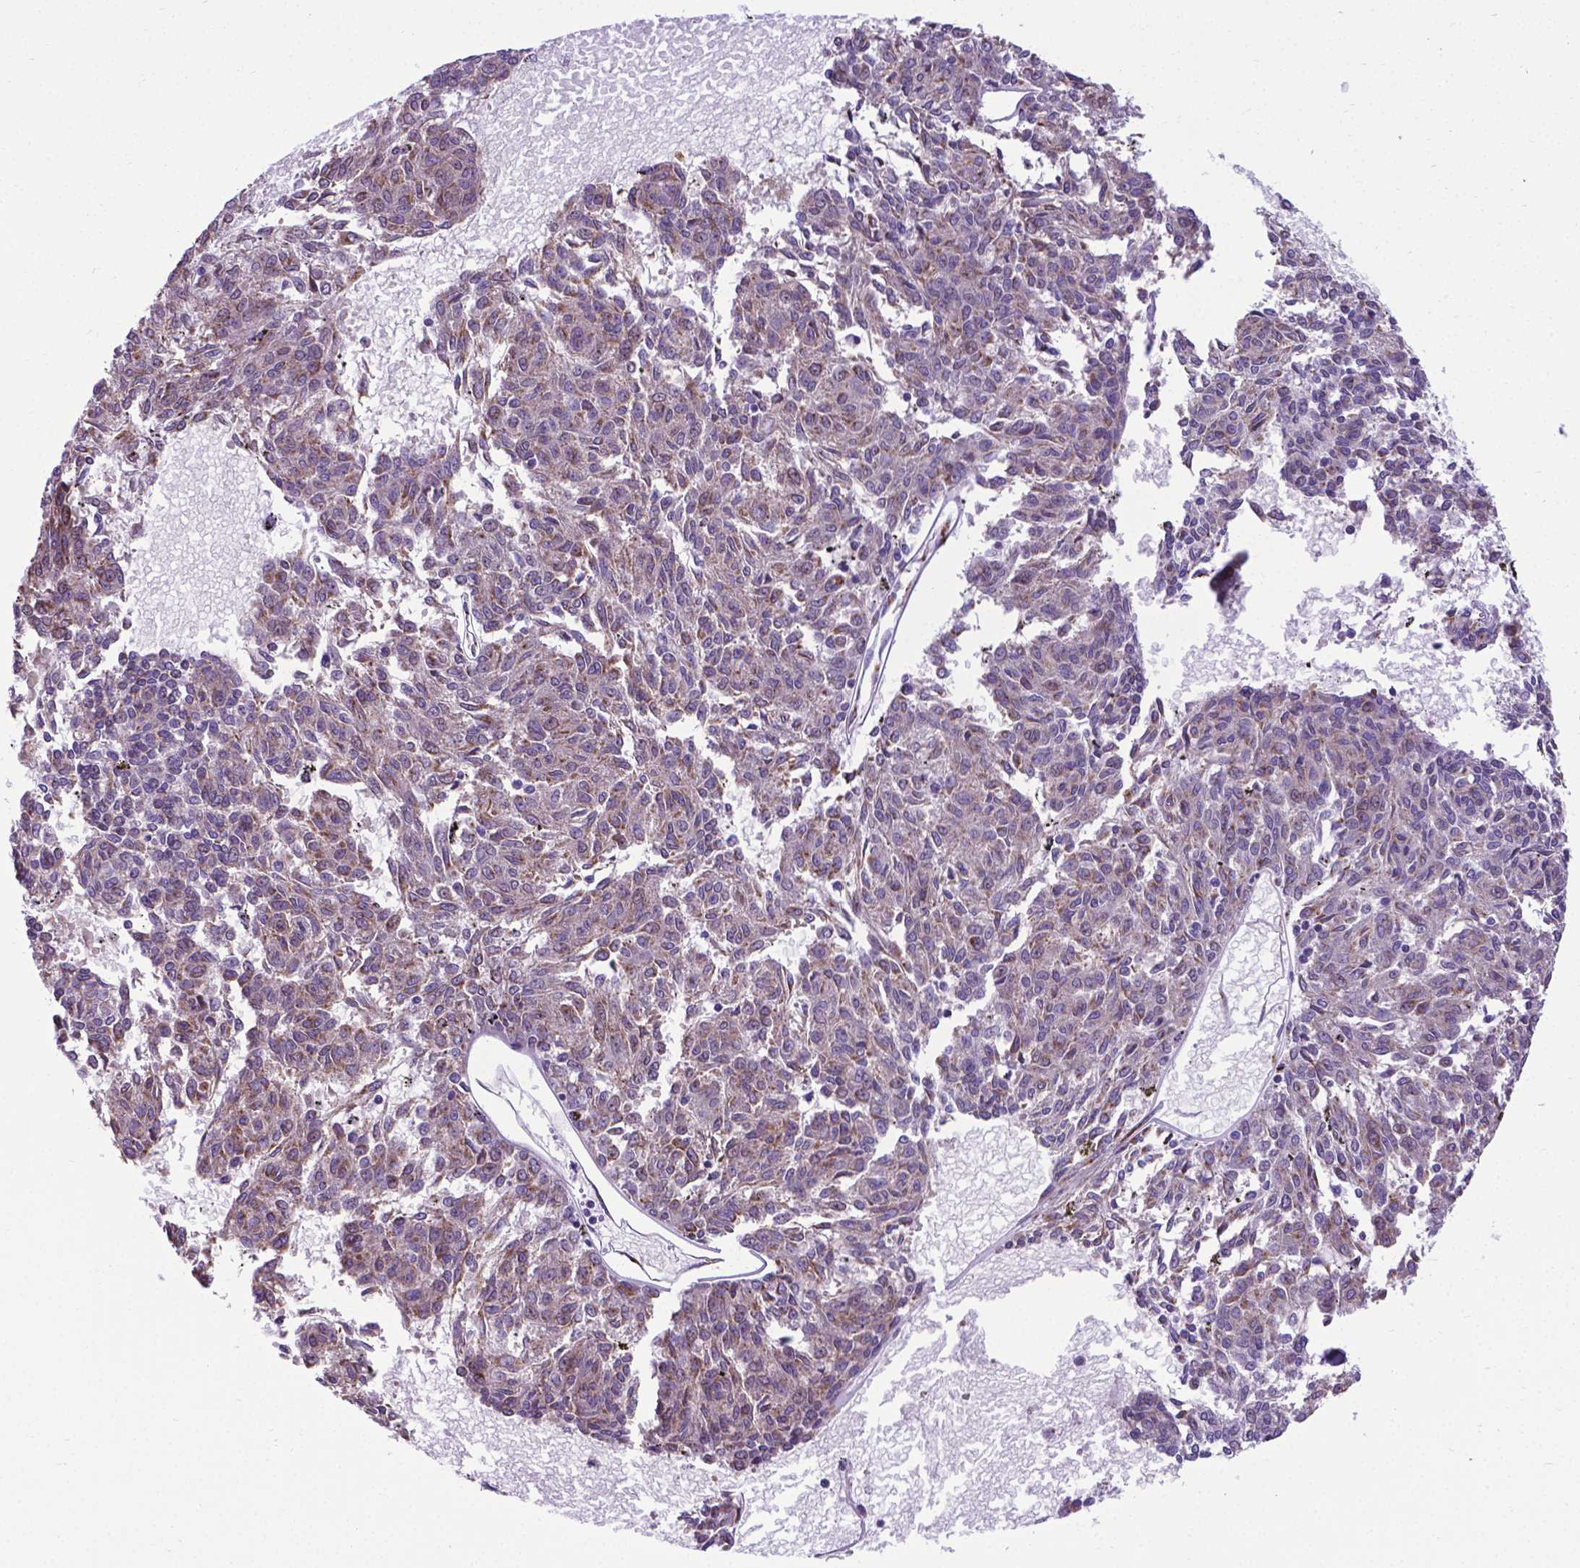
{"staining": {"intensity": "weak", "quantity": "<25%", "location": "cytoplasmic/membranous"}, "tissue": "melanoma", "cell_type": "Tumor cells", "image_type": "cancer", "snomed": [{"axis": "morphology", "description": "Malignant melanoma, NOS"}, {"axis": "topography", "description": "Skin"}], "caption": "The image demonstrates no significant positivity in tumor cells of malignant melanoma.", "gene": "MRPL10", "patient": {"sex": "female", "age": 72}}